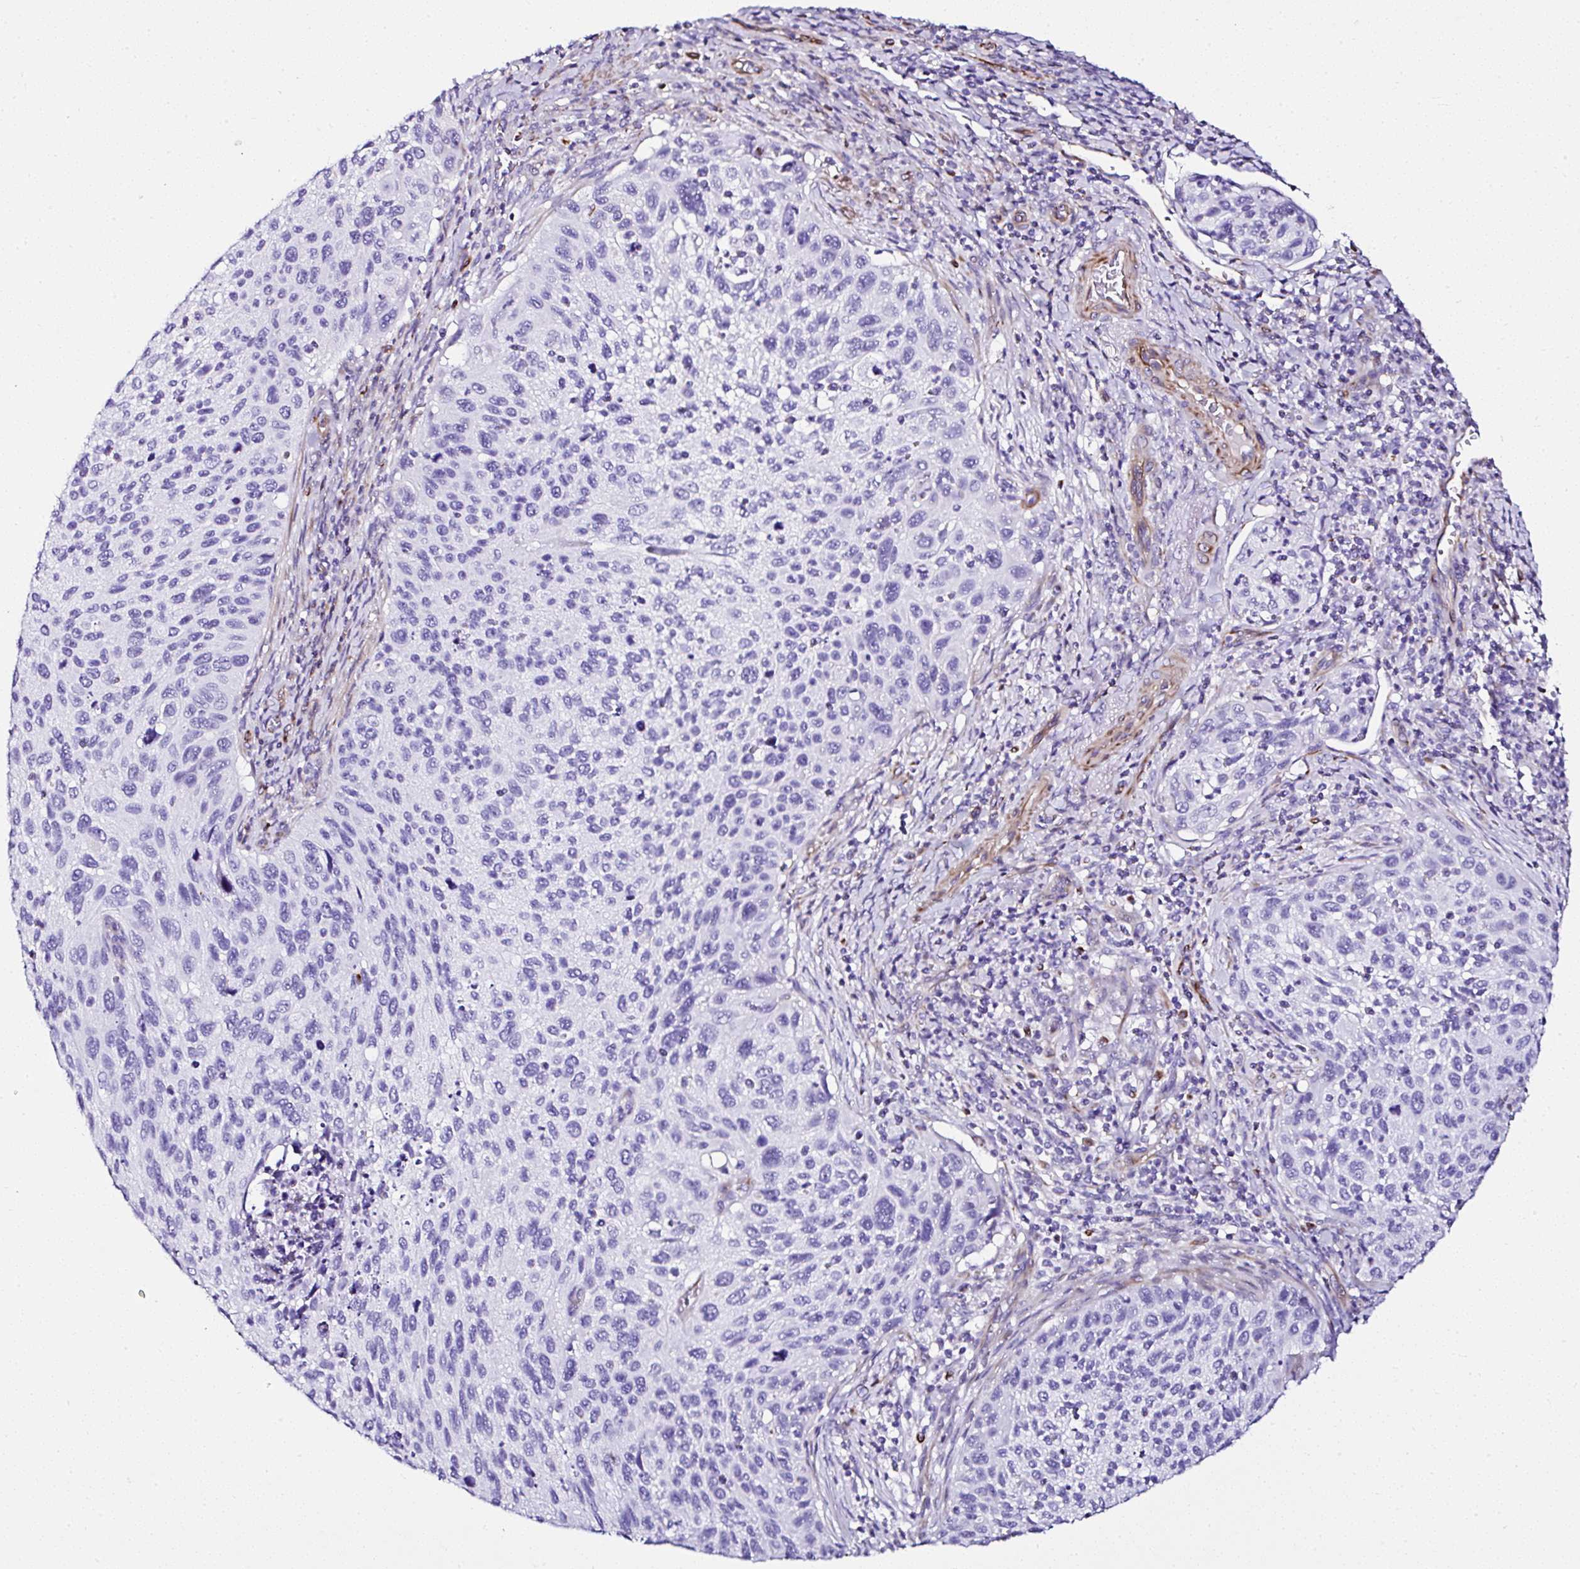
{"staining": {"intensity": "negative", "quantity": "none", "location": "none"}, "tissue": "cervical cancer", "cell_type": "Tumor cells", "image_type": "cancer", "snomed": [{"axis": "morphology", "description": "Squamous cell carcinoma, NOS"}, {"axis": "topography", "description": "Cervix"}], "caption": "The immunohistochemistry (IHC) photomicrograph has no significant staining in tumor cells of squamous cell carcinoma (cervical) tissue.", "gene": "DEPDC5", "patient": {"sex": "female", "age": 70}}